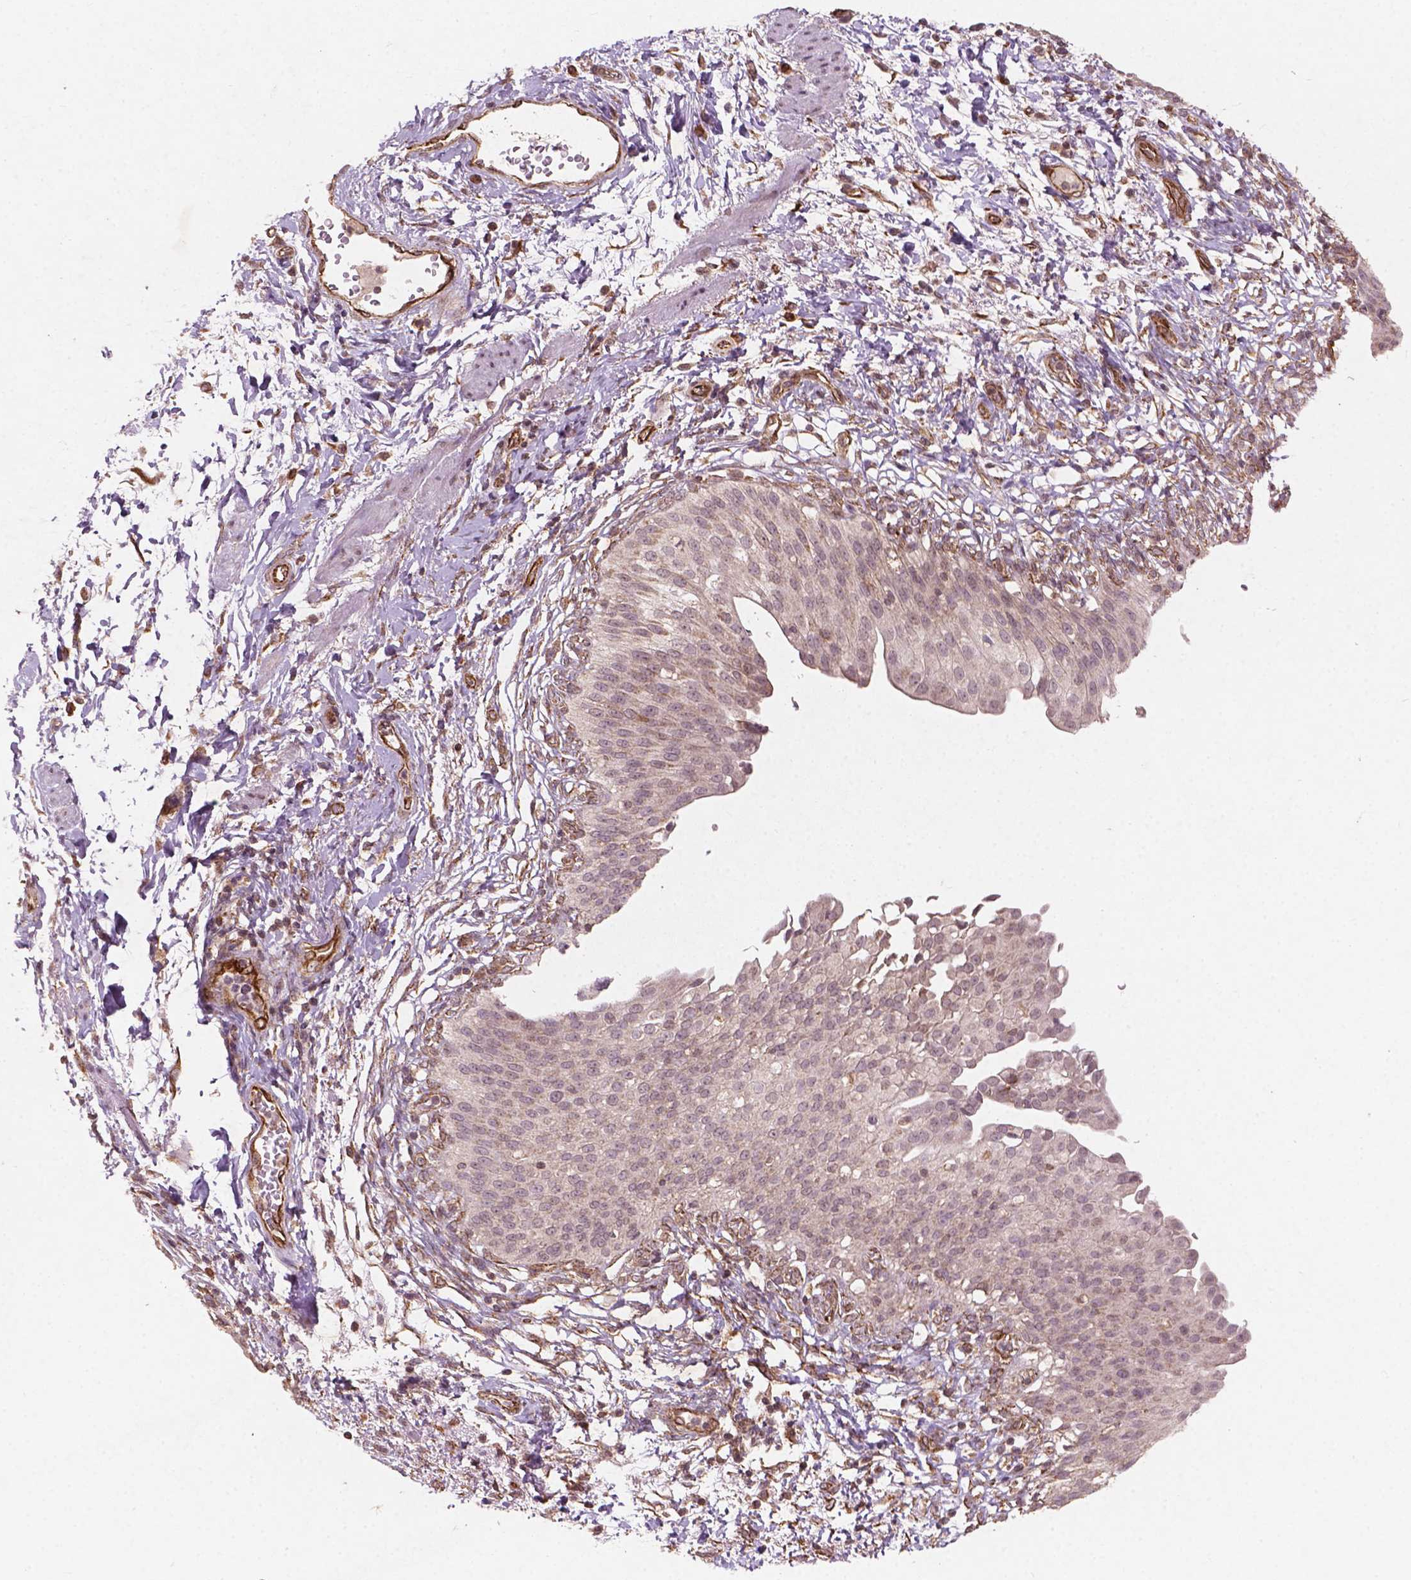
{"staining": {"intensity": "negative", "quantity": "none", "location": "none"}, "tissue": "urinary bladder", "cell_type": "Urothelial cells", "image_type": "normal", "snomed": [{"axis": "morphology", "description": "Normal tissue, NOS"}, {"axis": "topography", "description": "Urinary bladder"}, {"axis": "topography", "description": "Peripheral nerve tissue"}], "caption": "IHC image of normal urinary bladder: urinary bladder stained with DAB (3,3'-diaminobenzidine) reveals no significant protein staining in urothelial cells. Brightfield microscopy of immunohistochemistry (IHC) stained with DAB (brown) and hematoxylin (blue), captured at high magnification.", "gene": "SMAD2", "patient": {"sex": "female", "age": 60}}